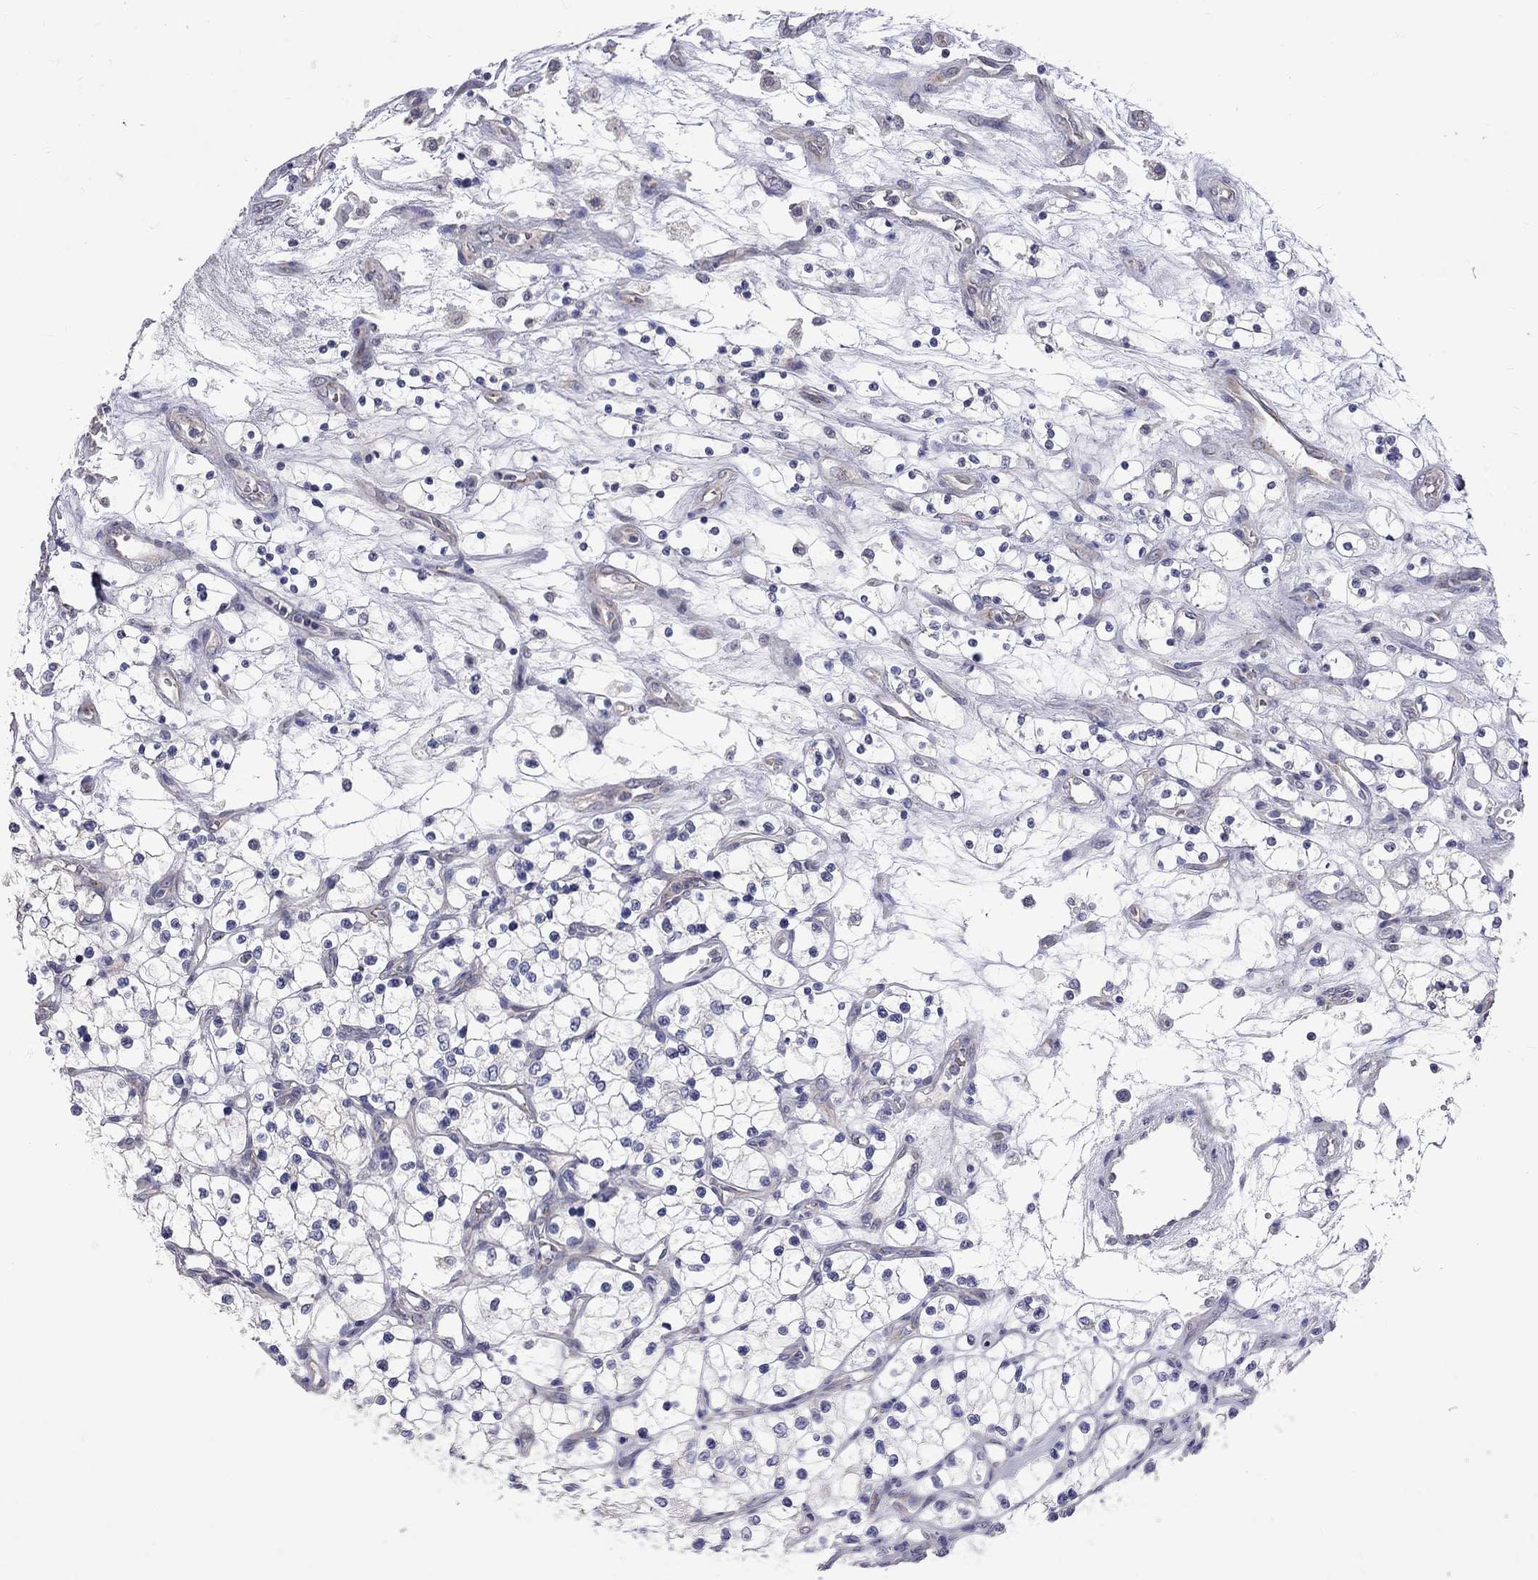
{"staining": {"intensity": "negative", "quantity": "none", "location": "none"}, "tissue": "renal cancer", "cell_type": "Tumor cells", "image_type": "cancer", "snomed": [{"axis": "morphology", "description": "Adenocarcinoma, NOS"}, {"axis": "topography", "description": "Kidney"}], "caption": "IHC photomicrograph of human renal cancer stained for a protein (brown), which shows no staining in tumor cells. (DAB (3,3'-diaminobenzidine) immunohistochemistry (IHC) visualized using brightfield microscopy, high magnification).", "gene": "OPRK1", "patient": {"sex": "female", "age": 69}}